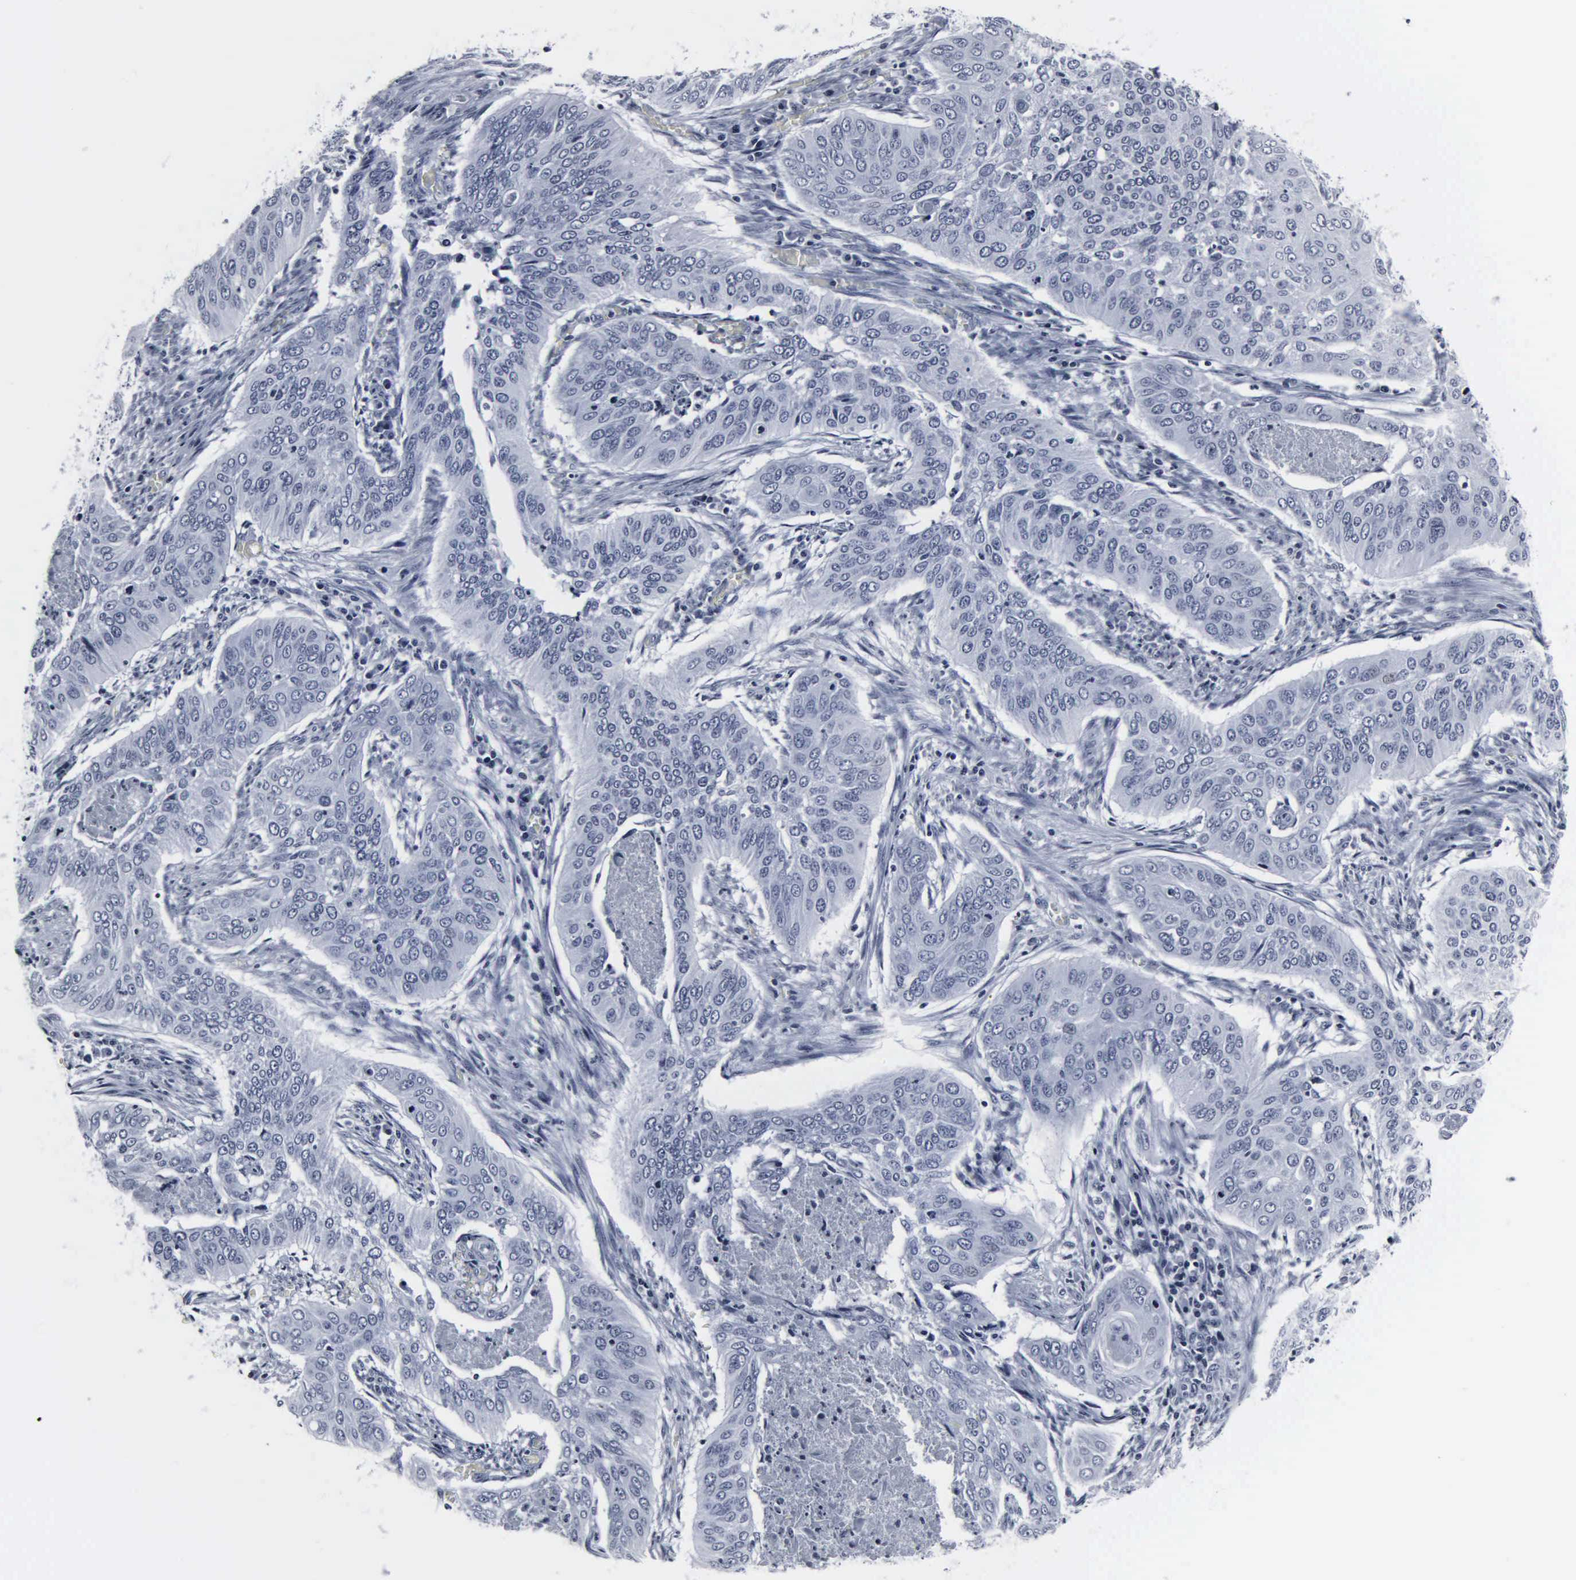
{"staining": {"intensity": "negative", "quantity": "none", "location": "none"}, "tissue": "cervical cancer", "cell_type": "Tumor cells", "image_type": "cancer", "snomed": [{"axis": "morphology", "description": "Squamous cell carcinoma, NOS"}, {"axis": "topography", "description": "Cervix"}], "caption": "This is an IHC photomicrograph of human cervical squamous cell carcinoma. There is no positivity in tumor cells.", "gene": "DGCR2", "patient": {"sex": "female", "age": 39}}